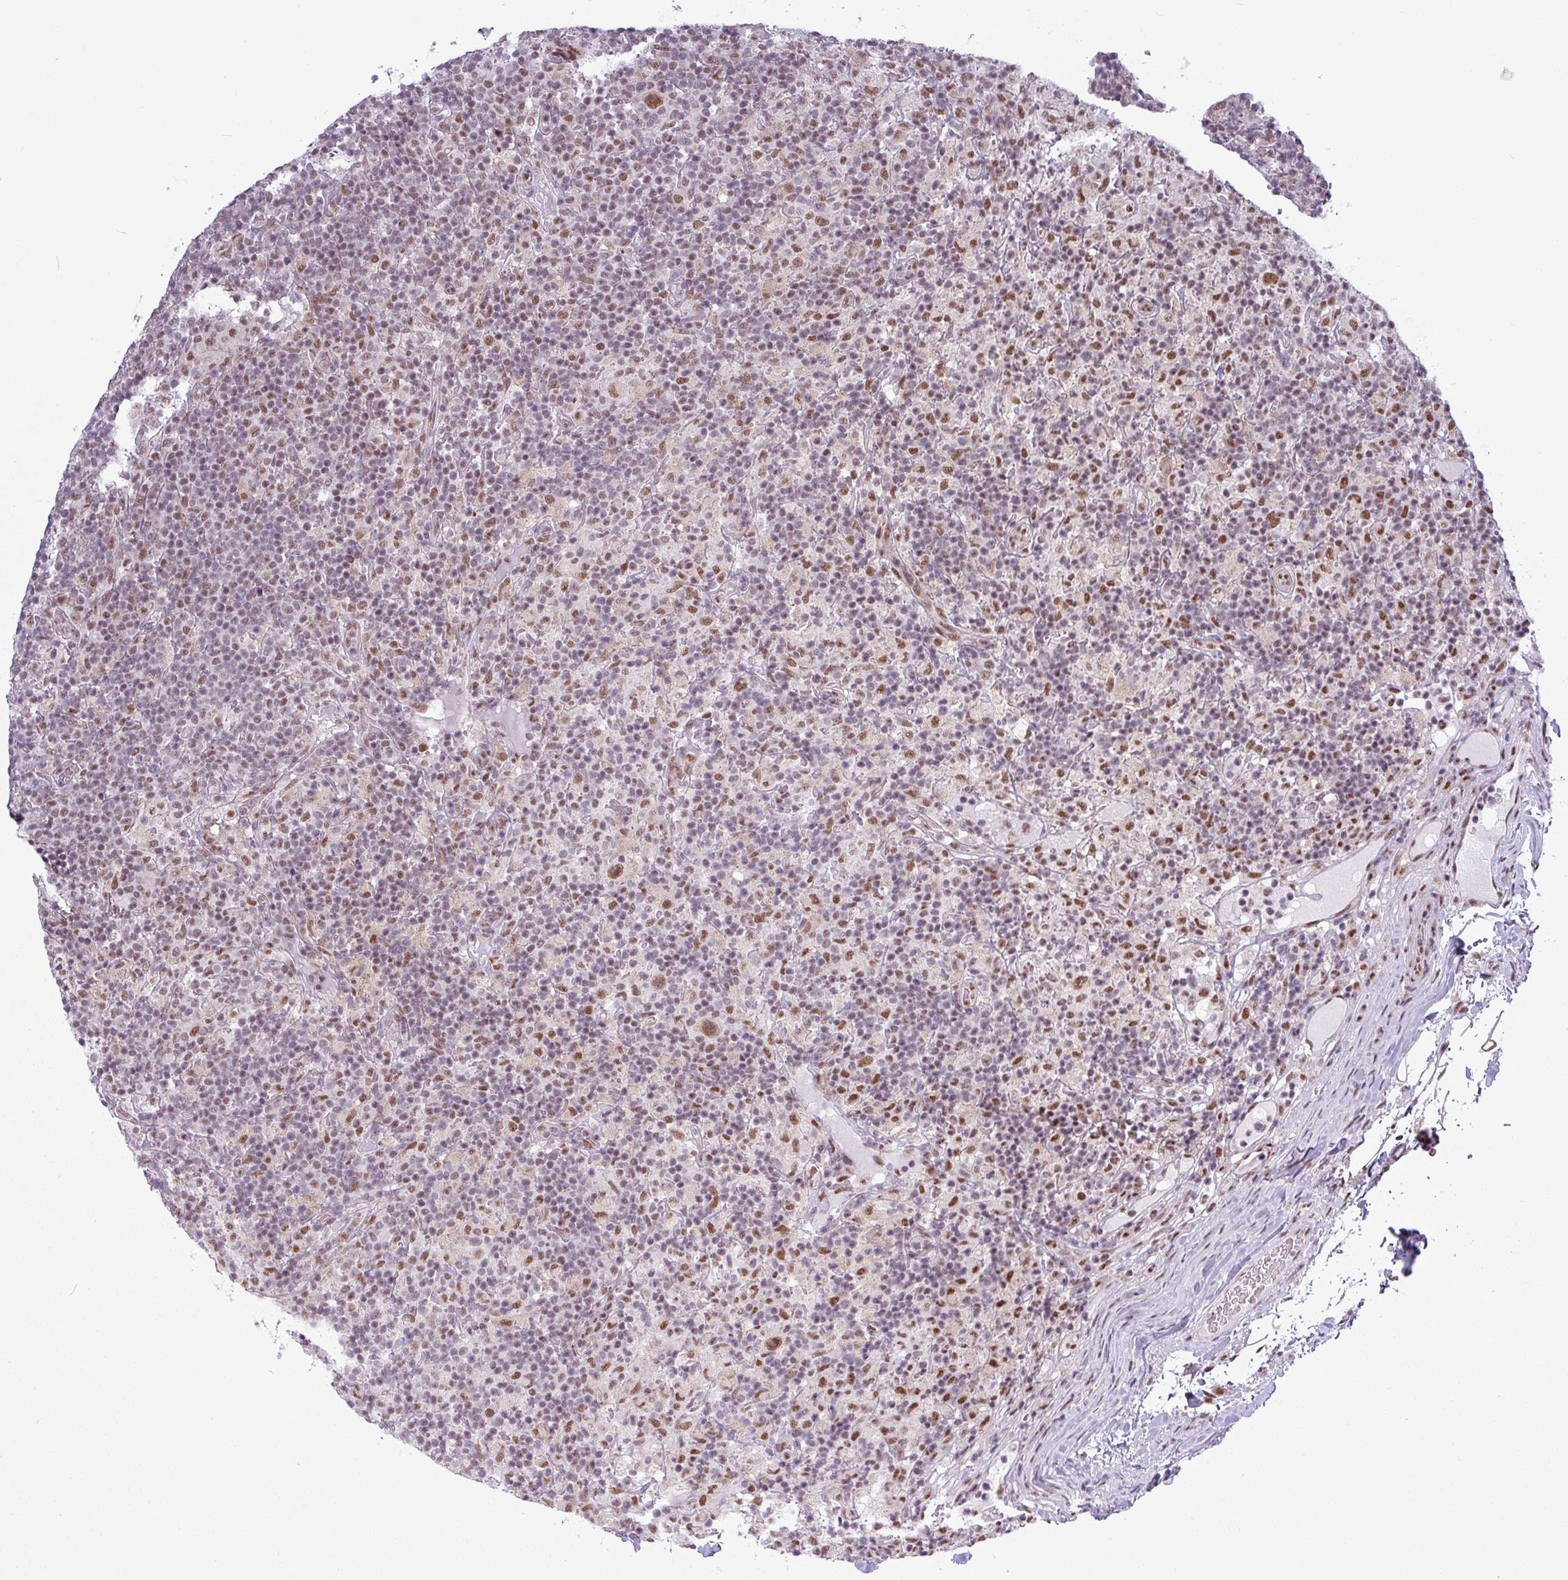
{"staining": {"intensity": "moderate", "quantity": ">75%", "location": "nuclear"}, "tissue": "lymphoma", "cell_type": "Tumor cells", "image_type": "cancer", "snomed": [{"axis": "morphology", "description": "Hodgkin's disease, NOS"}, {"axis": "topography", "description": "Lymph node"}], "caption": "Human lymphoma stained for a protein (brown) exhibits moderate nuclear positive staining in approximately >75% of tumor cells.", "gene": "ZNF217", "patient": {"sex": "male", "age": 70}}